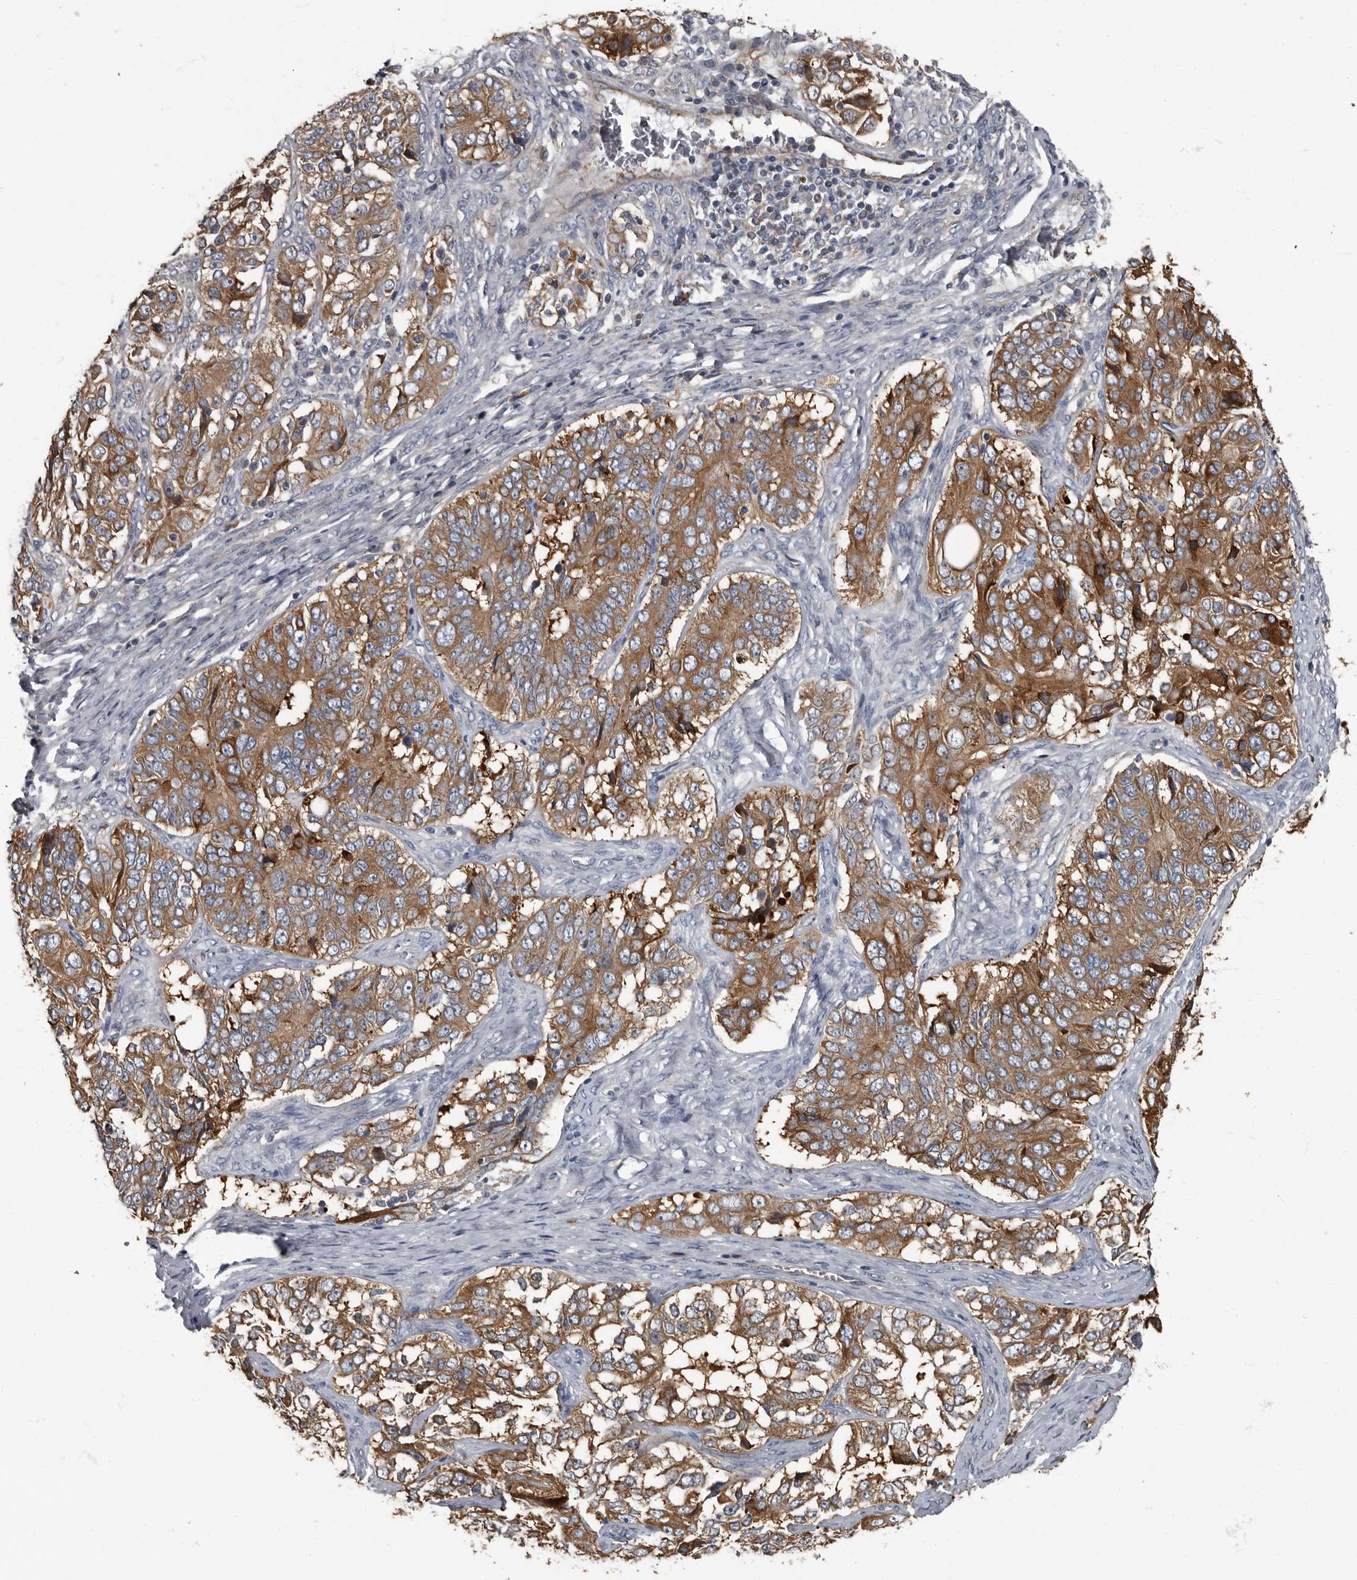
{"staining": {"intensity": "strong", "quantity": ">75%", "location": "cytoplasmic/membranous"}, "tissue": "ovarian cancer", "cell_type": "Tumor cells", "image_type": "cancer", "snomed": [{"axis": "morphology", "description": "Carcinoma, endometroid"}, {"axis": "topography", "description": "Ovary"}], "caption": "Approximately >75% of tumor cells in human ovarian endometroid carcinoma display strong cytoplasmic/membranous protein expression as visualized by brown immunohistochemical staining.", "gene": "TPD52L1", "patient": {"sex": "female", "age": 51}}